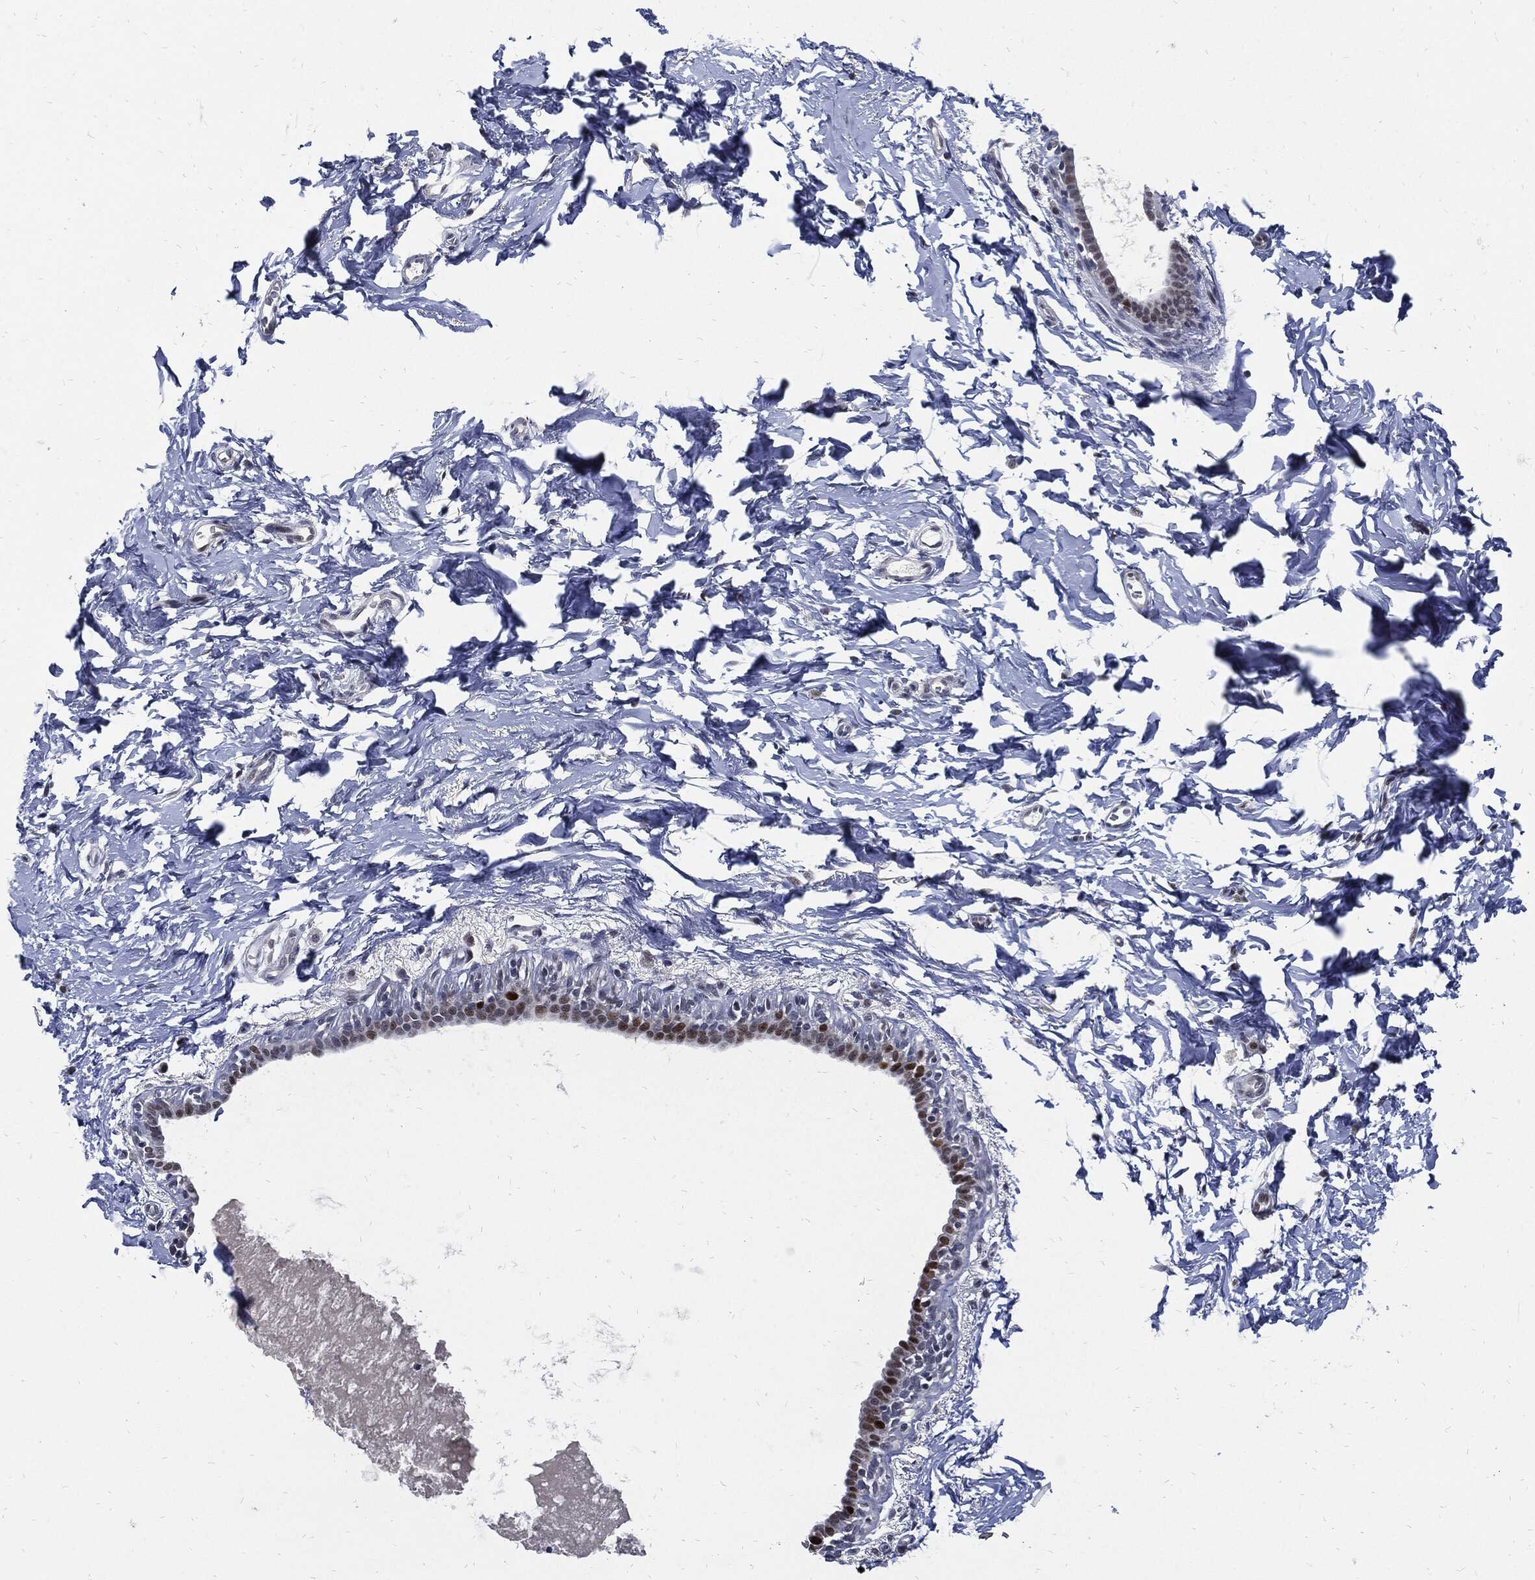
{"staining": {"intensity": "negative", "quantity": "none", "location": "none"}, "tissue": "breast", "cell_type": "Adipocytes", "image_type": "normal", "snomed": [{"axis": "morphology", "description": "Normal tissue, NOS"}, {"axis": "topography", "description": "Breast"}], "caption": "Photomicrograph shows no protein positivity in adipocytes of unremarkable breast. (DAB (3,3'-diaminobenzidine) IHC with hematoxylin counter stain).", "gene": "NBN", "patient": {"sex": "female", "age": 37}}